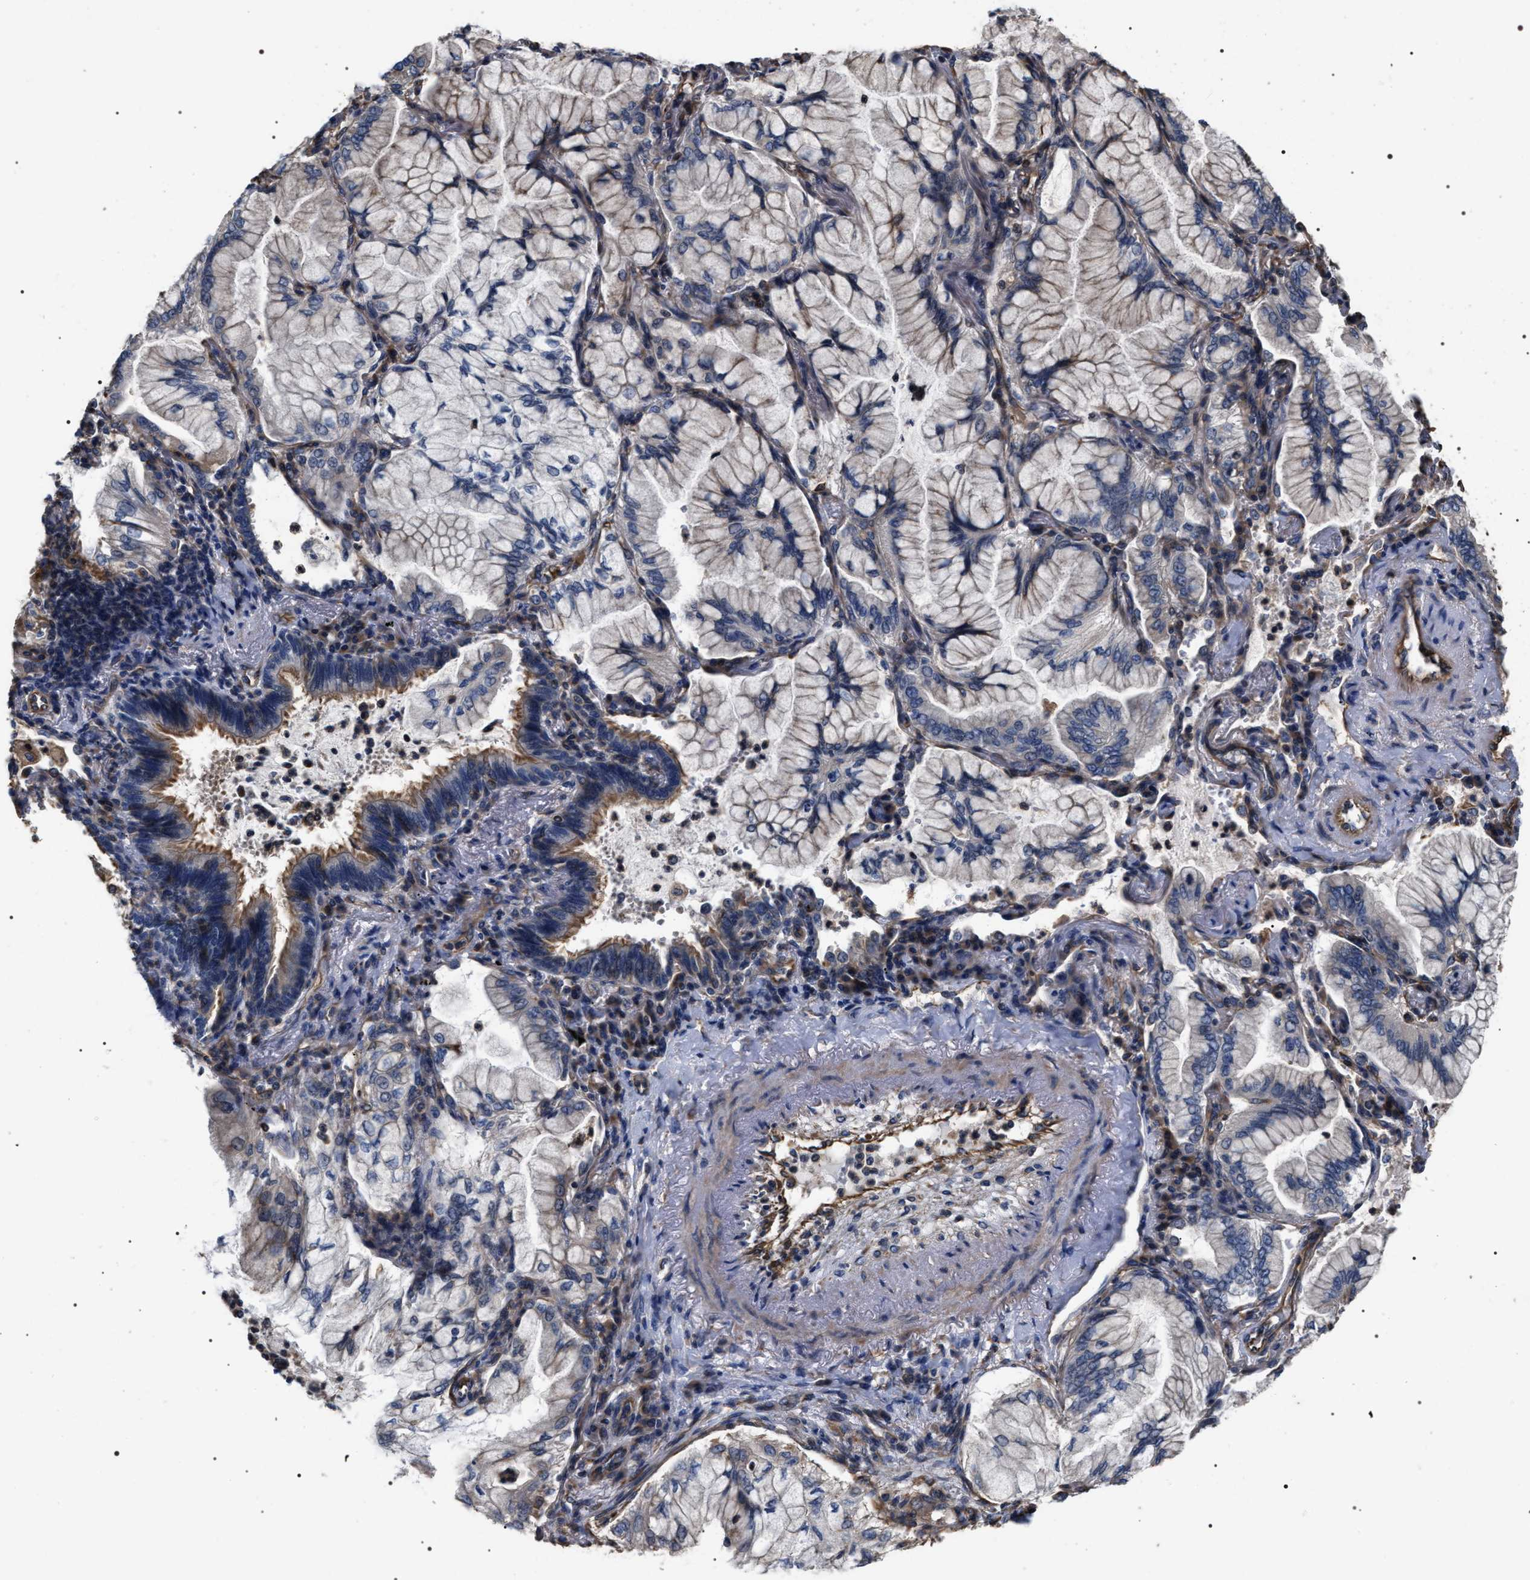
{"staining": {"intensity": "weak", "quantity": "<25%", "location": "cytoplasmic/membranous"}, "tissue": "lung cancer", "cell_type": "Tumor cells", "image_type": "cancer", "snomed": [{"axis": "morphology", "description": "Adenocarcinoma, NOS"}, {"axis": "topography", "description": "Lung"}], "caption": "Image shows no protein staining in tumor cells of adenocarcinoma (lung) tissue.", "gene": "TSPAN33", "patient": {"sex": "female", "age": 70}}